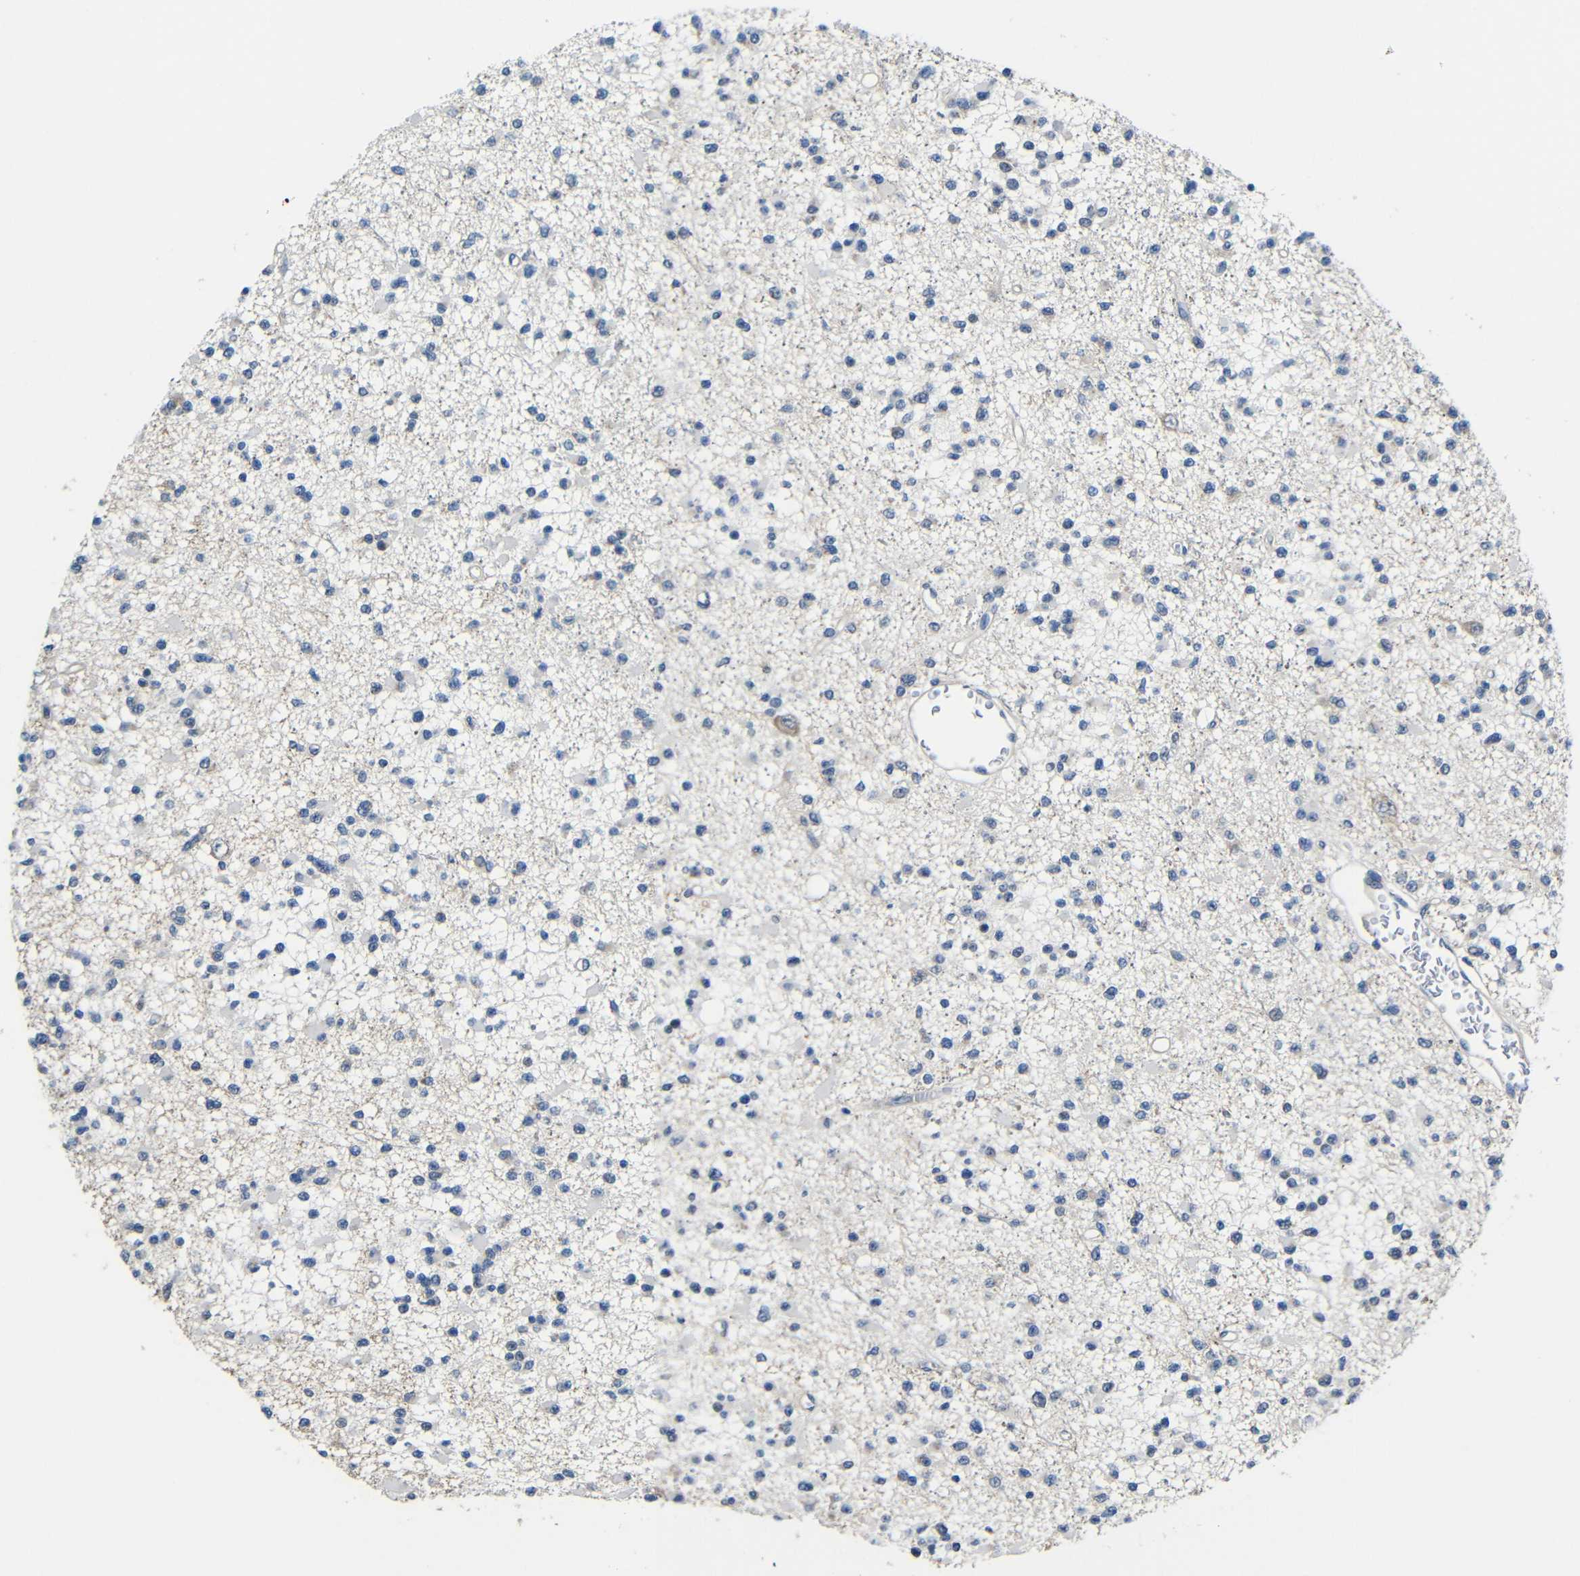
{"staining": {"intensity": "negative", "quantity": "none", "location": "none"}, "tissue": "glioma", "cell_type": "Tumor cells", "image_type": "cancer", "snomed": [{"axis": "morphology", "description": "Glioma, malignant, Low grade"}, {"axis": "topography", "description": "Brain"}], "caption": "Low-grade glioma (malignant) was stained to show a protein in brown. There is no significant staining in tumor cells.", "gene": "ZNF90", "patient": {"sex": "female", "age": 22}}